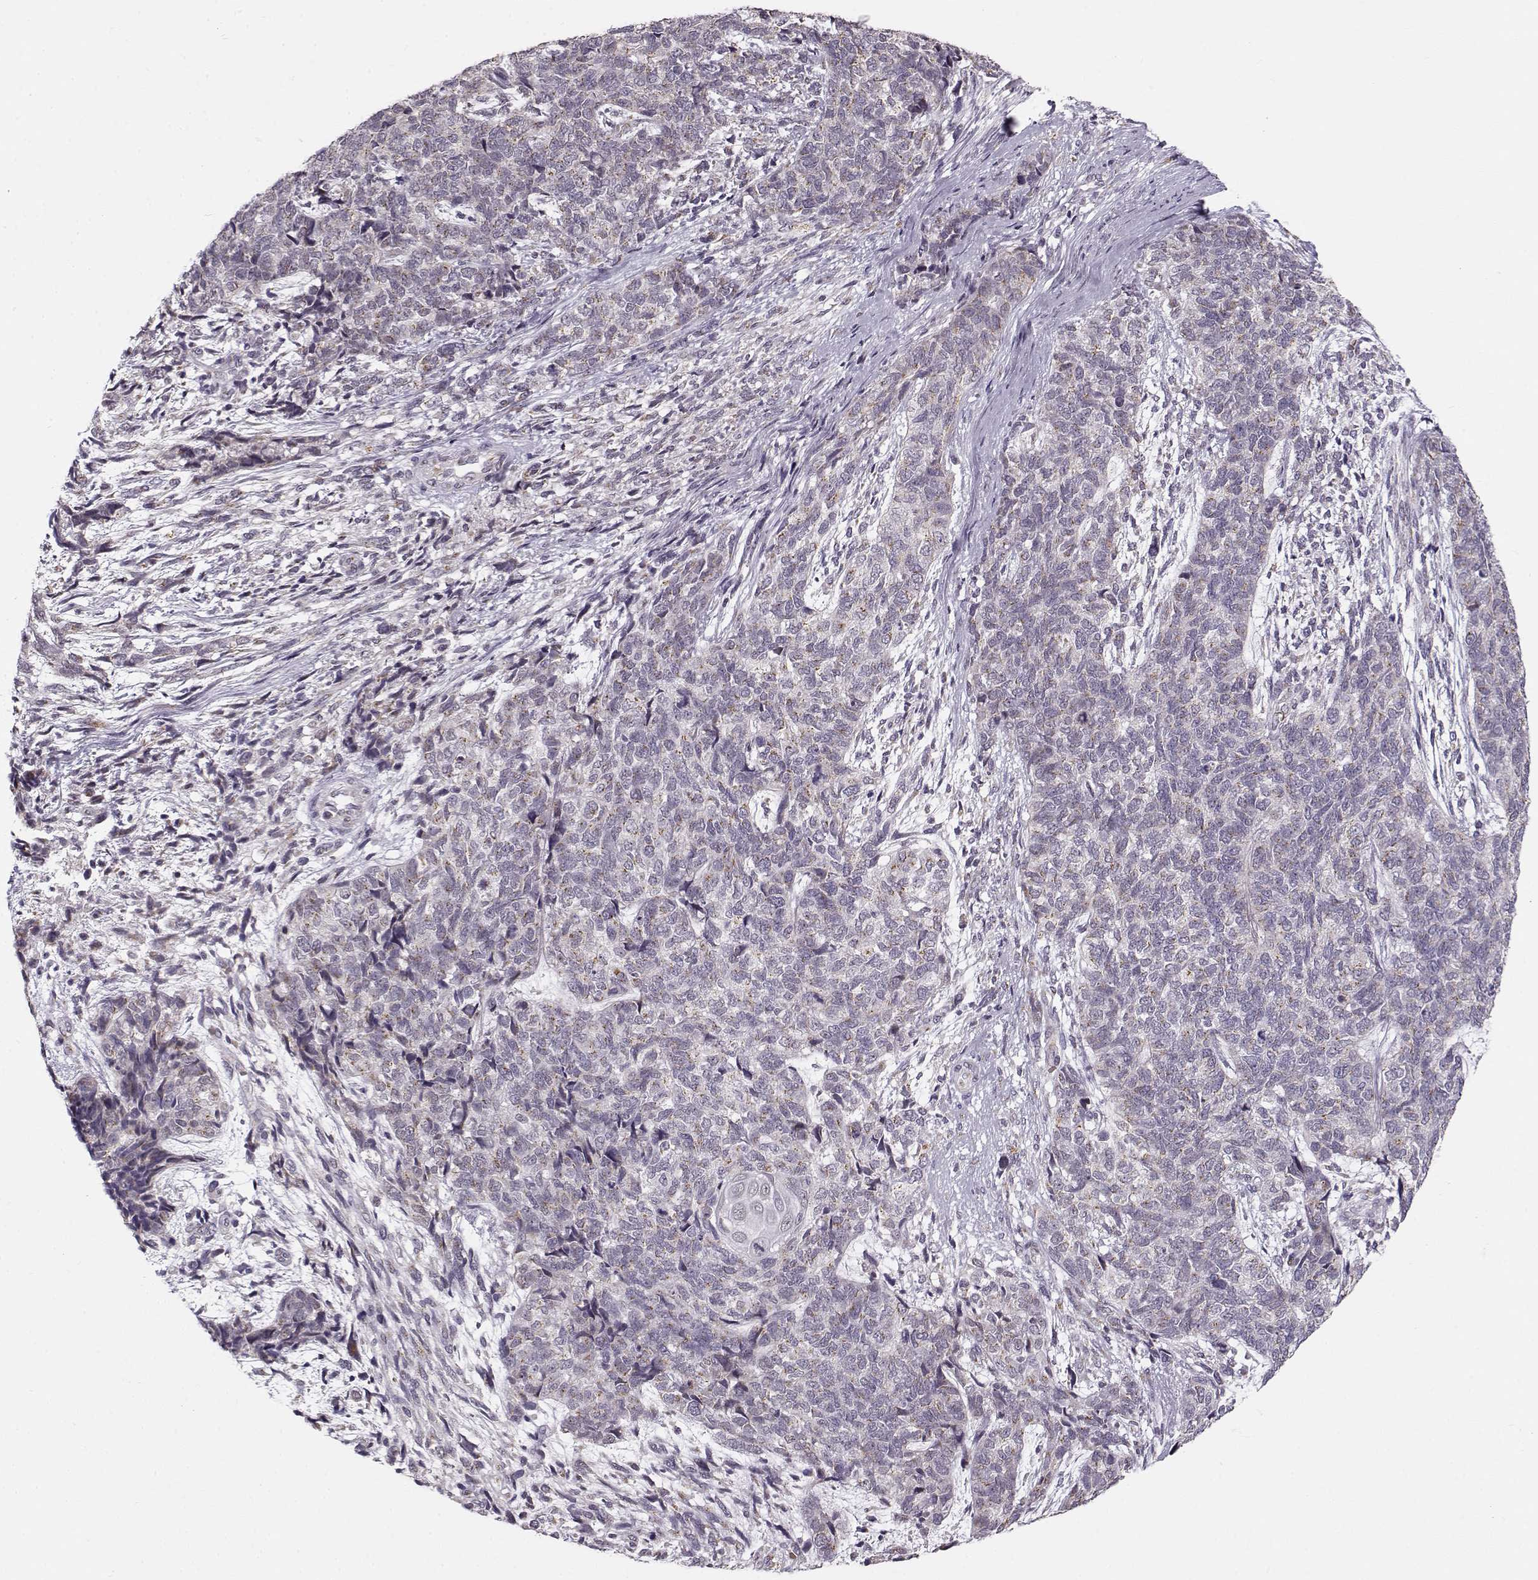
{"staining": {"intensity": "weak", "quantity": ">75%", "location": "cytoplasmic/membranous"}, "tissue": "cervical cancer", "cell_type": "Tumor cells", "image_type": "cancer", "snomed": [{"axis": "morphology", "description": "Squamous cell carcinoma, NOS"}, {"axis": "topography", "description": "Cervix"}], "caption": "IHC of human cervical squamous cell carcinoma exhibits low levels of weak cytoplasmic/membranous expression in approximately >75% of tumor cells.", "gene": "SLC4A5", "patient": {"sex": "female", "age": 63}}